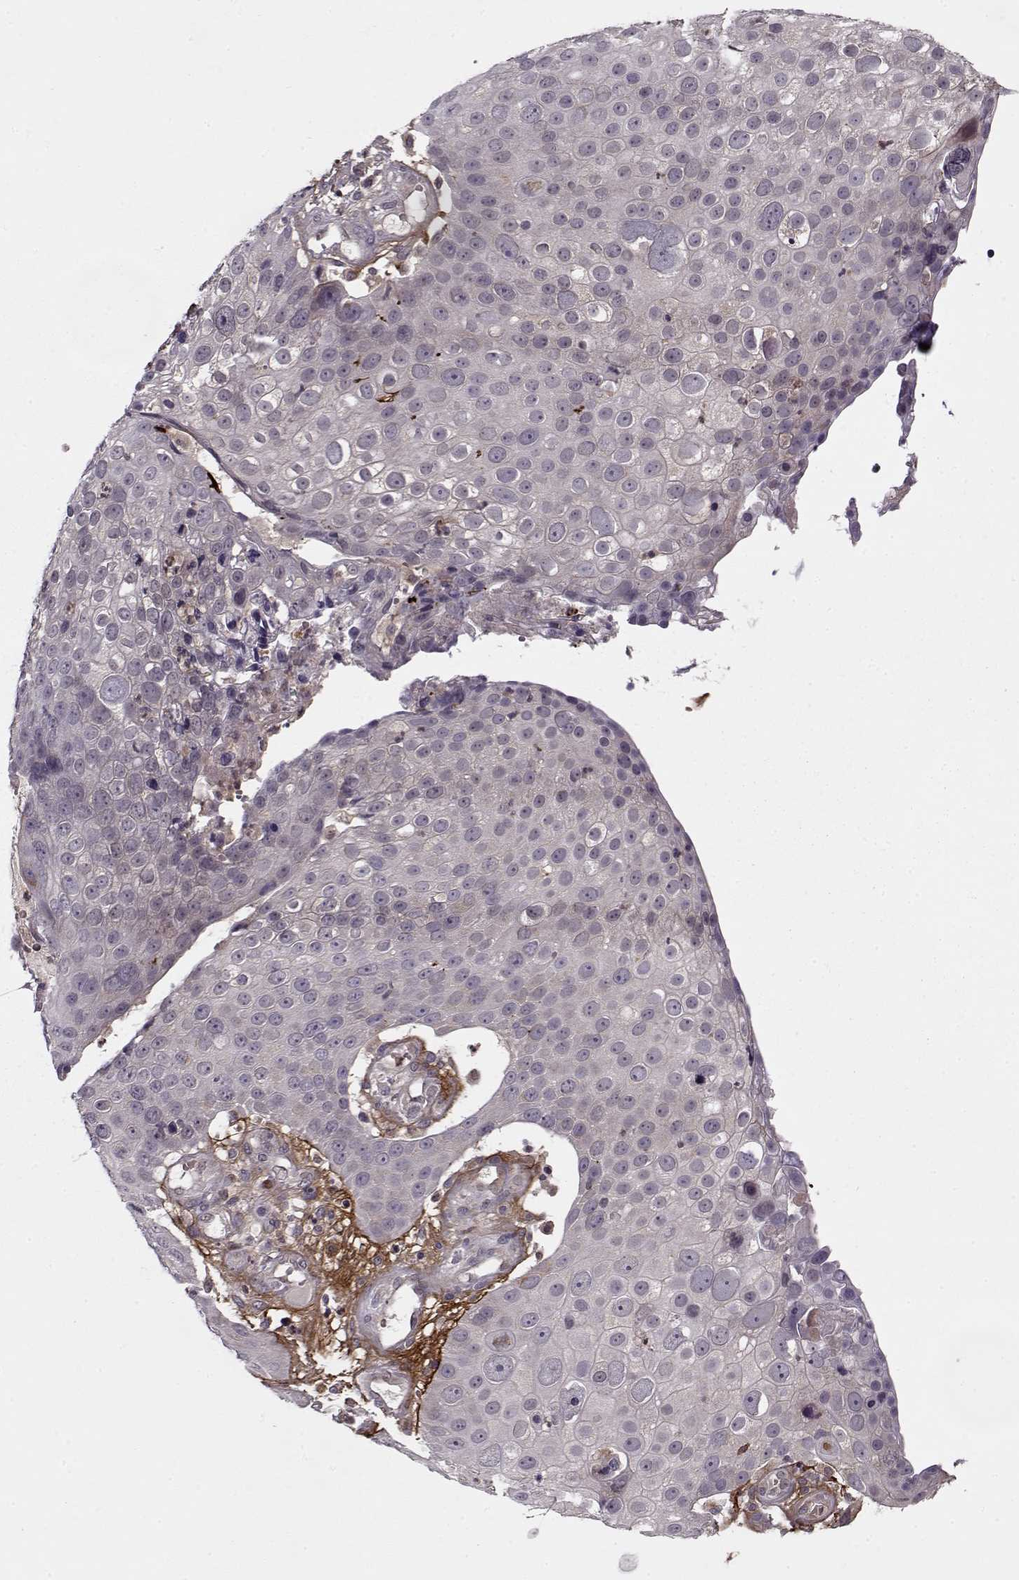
{"staining": {"intensity": "negative", "quantity": "none", "location": "none"}, "tissue": "skin cancer", "cell_type": "Tumor cells", "image_type": "cancer", "snomed": [{"axis": "morphology", "description": "Squamous cell carcinoma, NOS"}, {"axis": "topography", "description": "Skin"}], "caption": "Immunohistochemical staining of squamous cell carcinoma (skin) shows no significant expression in tumor cells.", "gene": "DENND4B", "patient": {"sex": "male", "age": 71}}